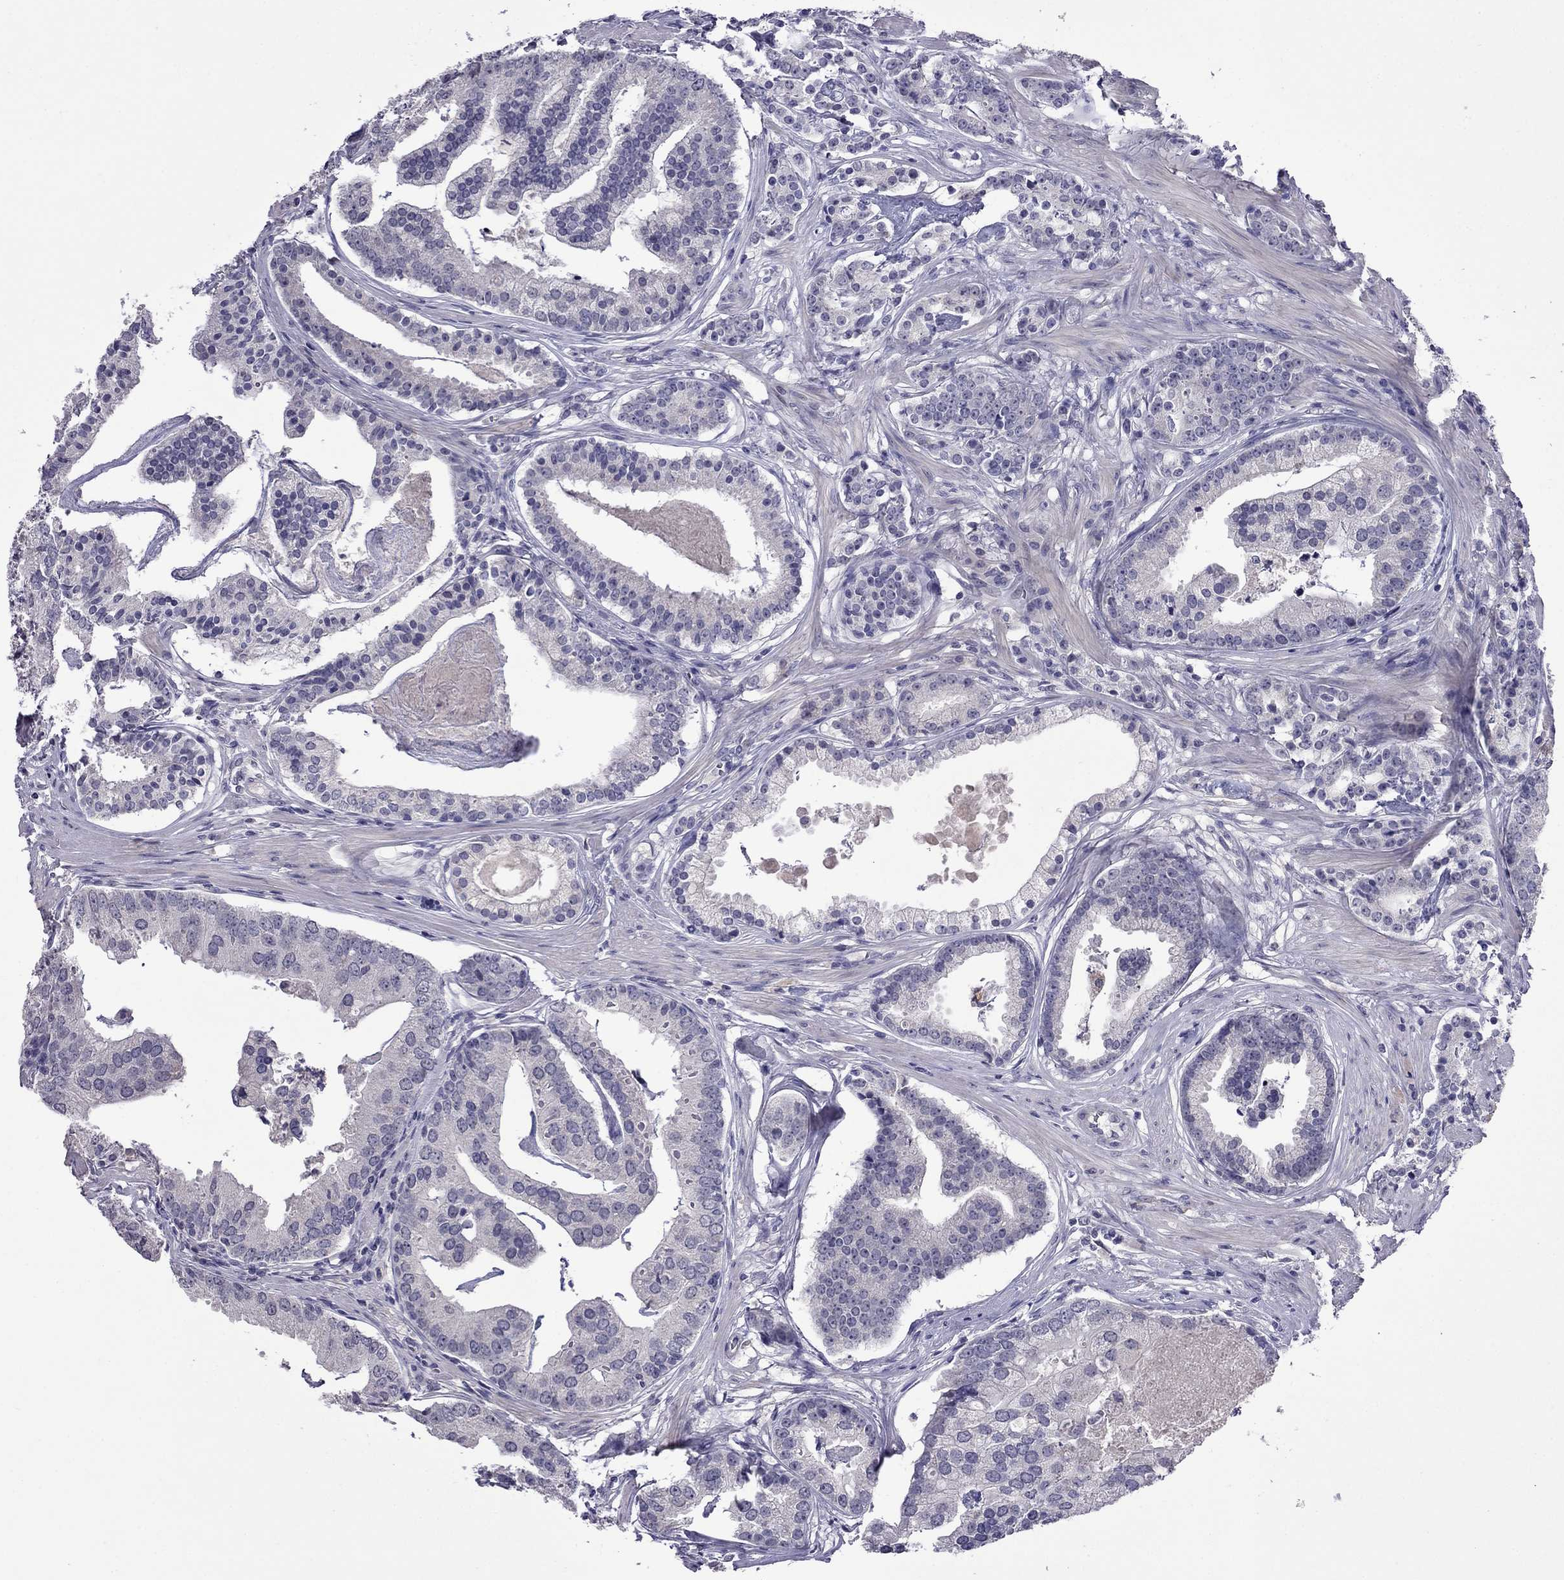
{"staining": {"intensity": "negative", "quantity": "none", "location": "none"}, "tissue": "prostate cancer", "cell_type": "Tumor cells", "image_type": "cancer", "snomed": [{"axis": "morphology", "description": "Adenocarcinoma, NOS"}, {"axis": "topography", "description": "Prostate and seminal vesicle, NOS"}, {"axis": "topography", "description": "Prostate"}], "caption": "The immunohistochemistry micrograph has no significant positivity in tumor cells of prostate cancer tissue.", "gene": "STAR", "patient": {"sex": "male", "age": 44}}